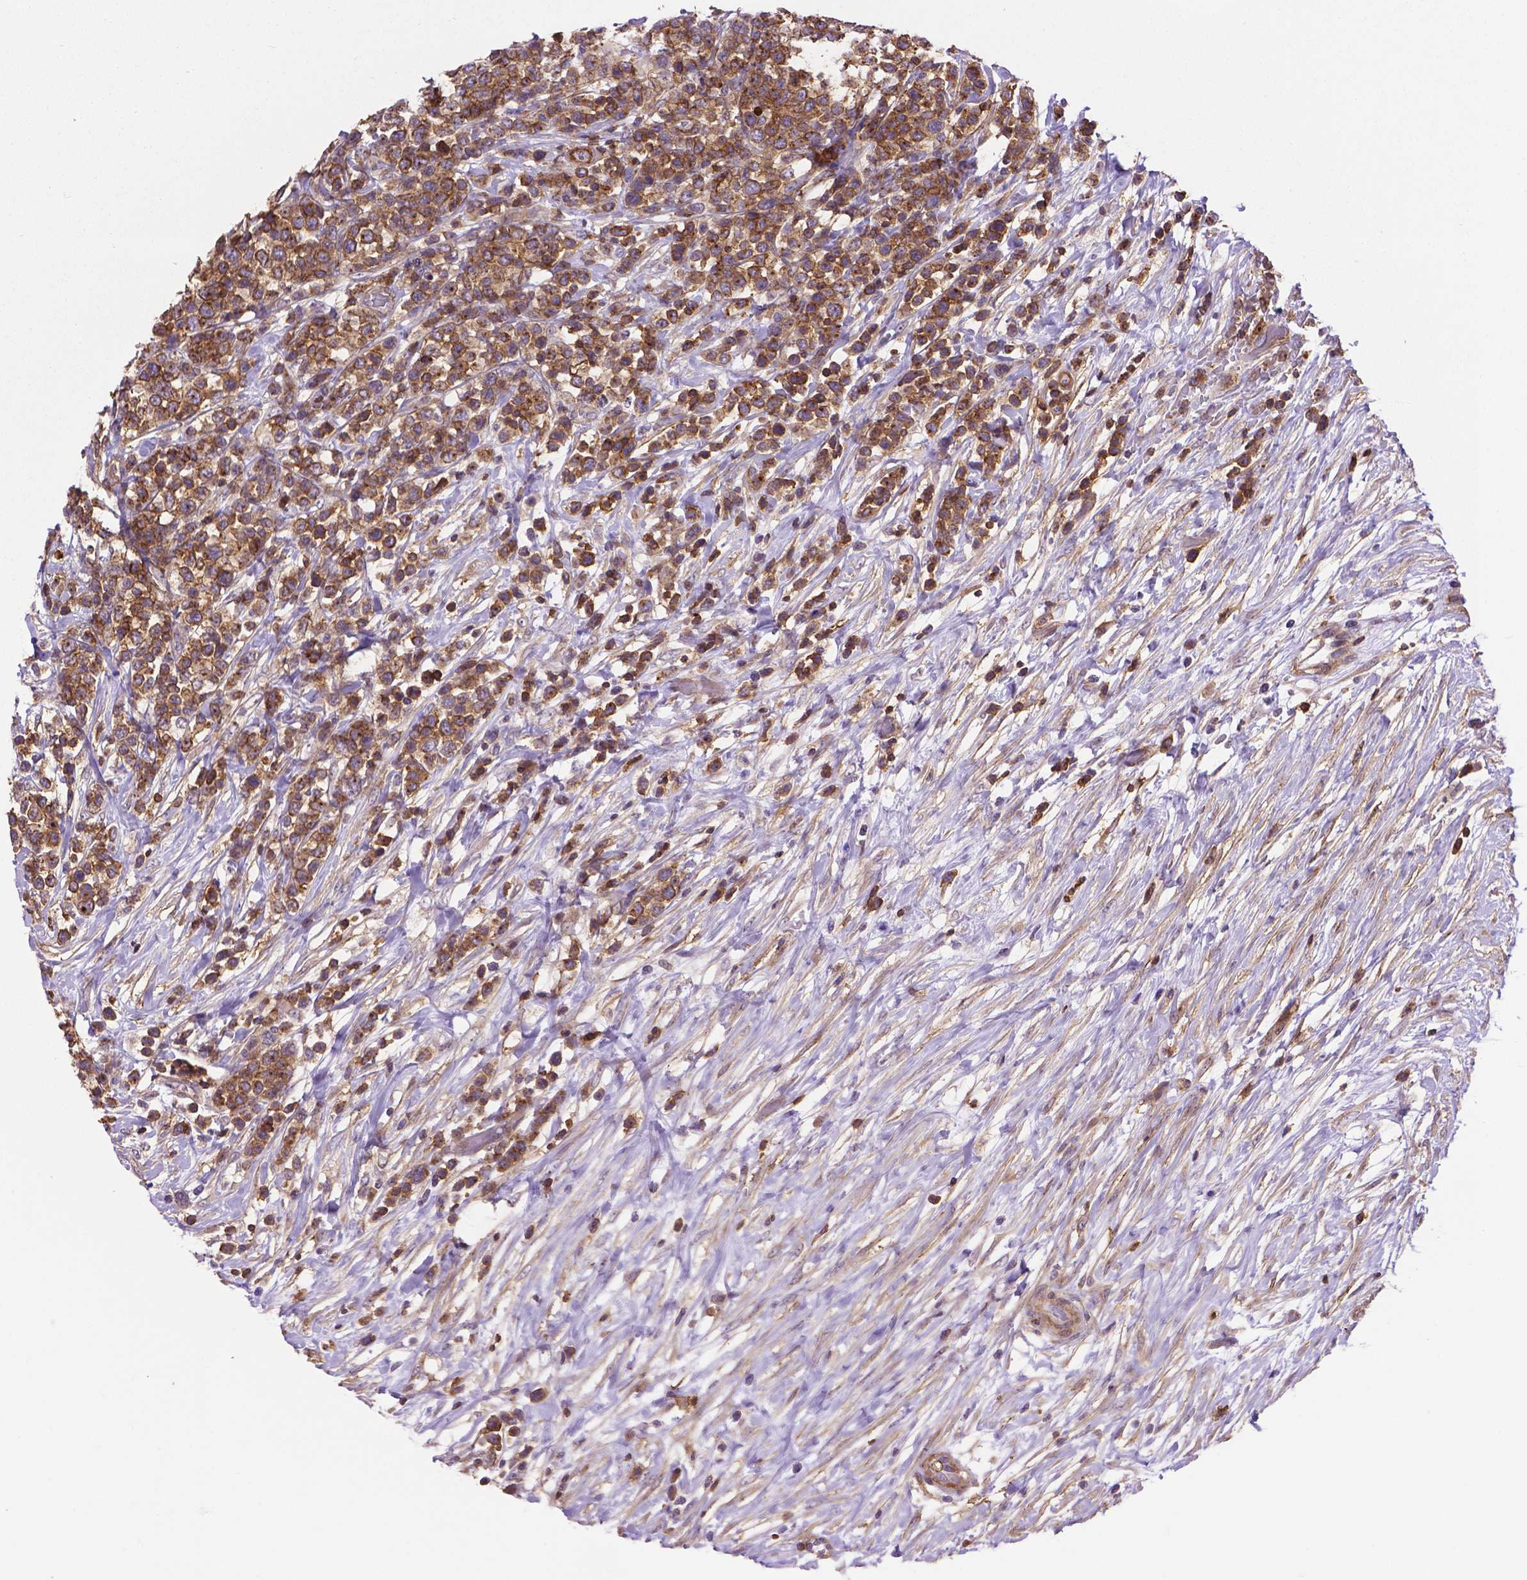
{"staining": {"intensity": "moderate", "quantity": ">75%", "location": "cytoplasmic/membranous"}, "tissue": "lymphoma", "cell_type": "Tumor cells", "image_type": "cancer", "snomed": [{"axis": "morphology", "description": "Malignant lymphoma, non-Hodgkin's type, High grade"}, {"axis": "topography", "description": "Soft tissue"}], "caption": "High-grade malignant lymphoma, non-Hodgkin's type stained with DAB immunohistochemistry reveals medium levels of moderate cytoplasmic/membranous staining in about >75% of tumor cells. The staining was performed using DAB to visualize the protein expression in brown, while the nuclei were stained in blue with hematoxylin (Magnification: 20x).", "gene": "ACAD10", "patient": {"sex": "female", "age": 56}}